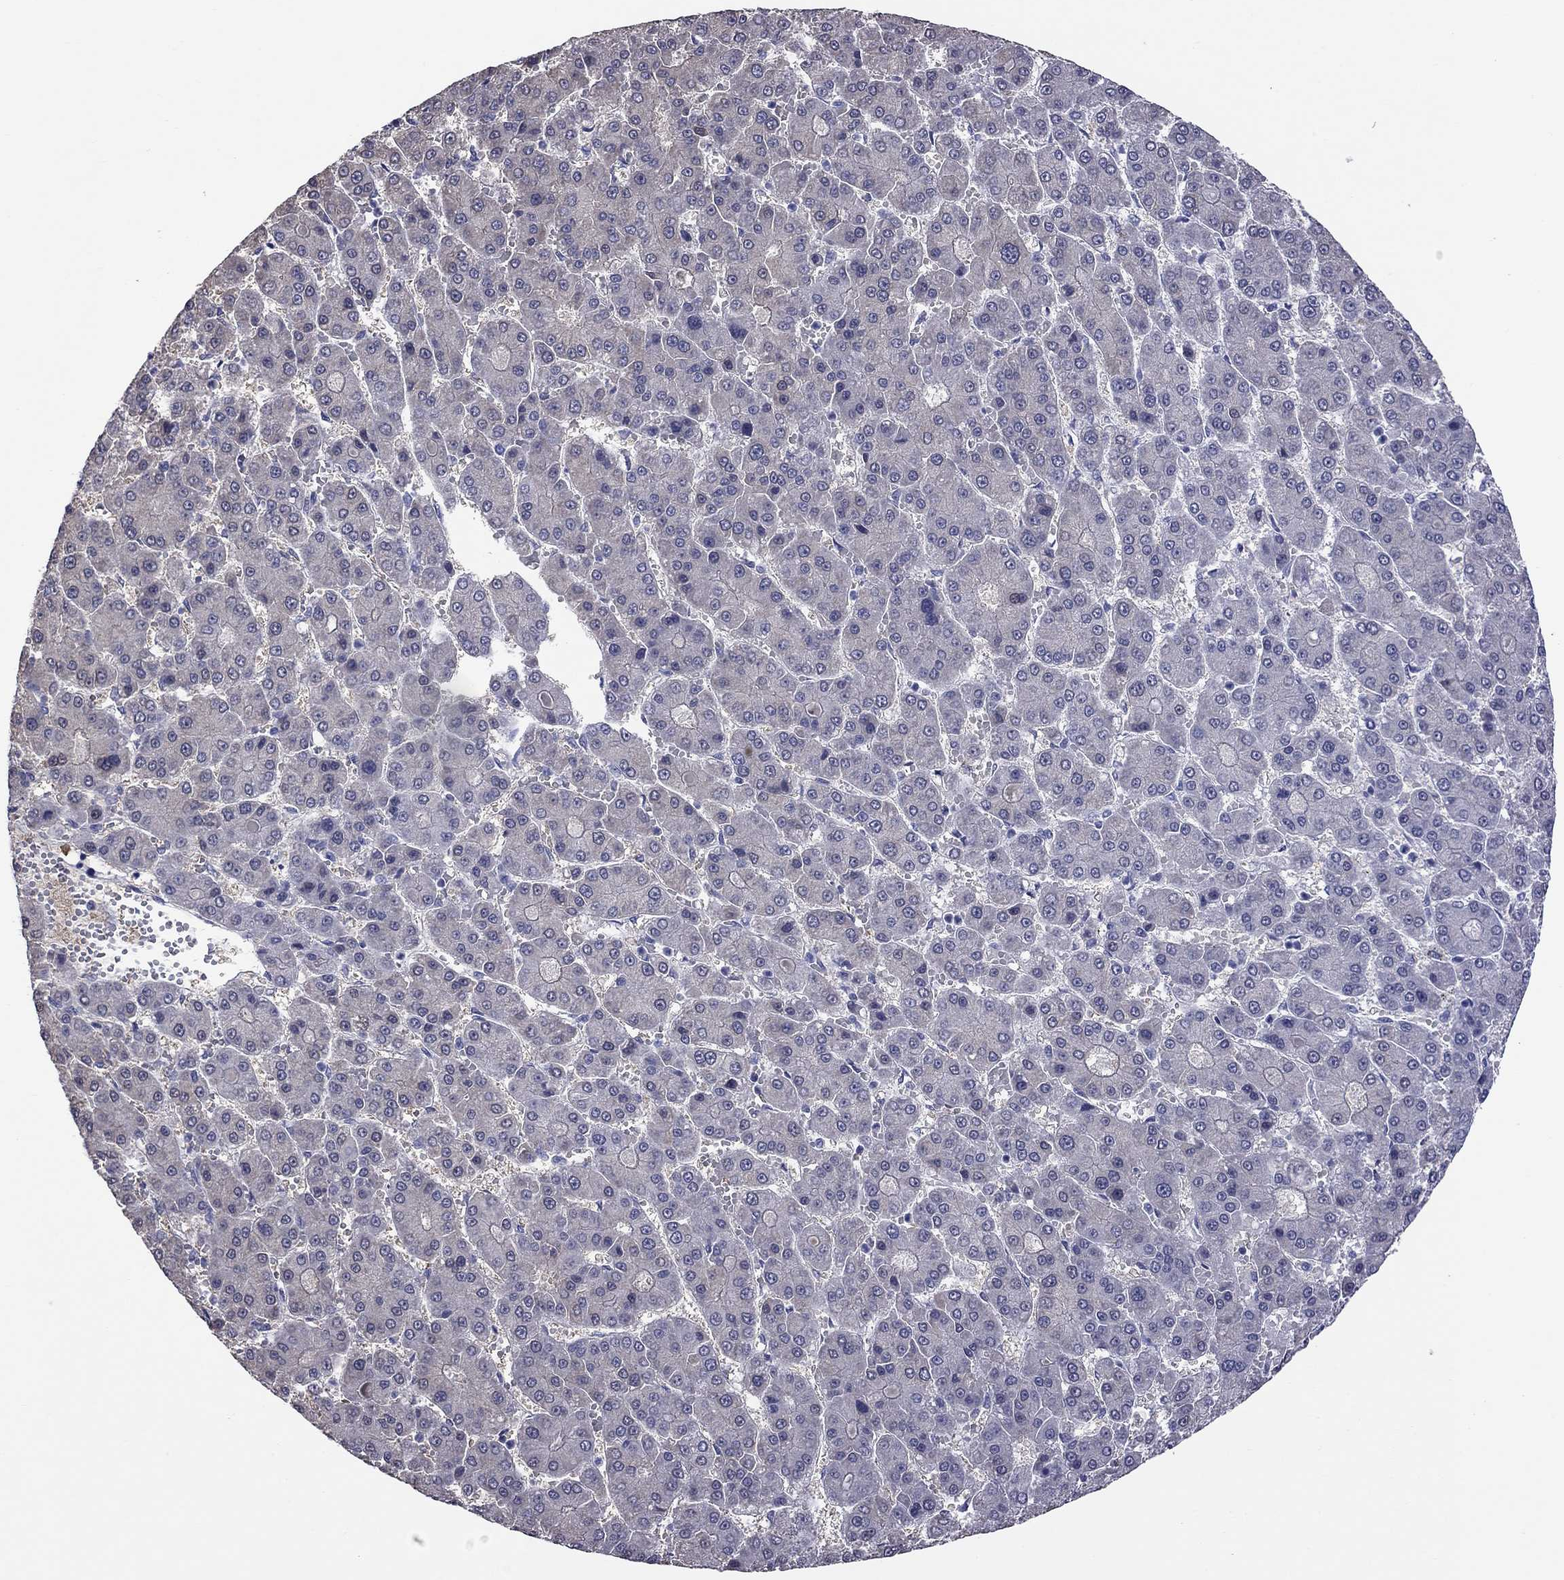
{"staining": {"intensity": "negative", "quantity": "none", "location": "none"}, "tissue": "liver cancer", "cell_type": "Tumor cells", "image_type": "cancer", "snomed": [{"axis": "morphology", "description": "Carcinoma, Hepatocellular, NOS"}, {"axis": "topography", "description": "Liver"}], "caption": "Protein analysis of liver cancer displays no significant positivity in tumor cells.", "gene": "HYLS1", "patient": {"sex": "male", "age": 70}}